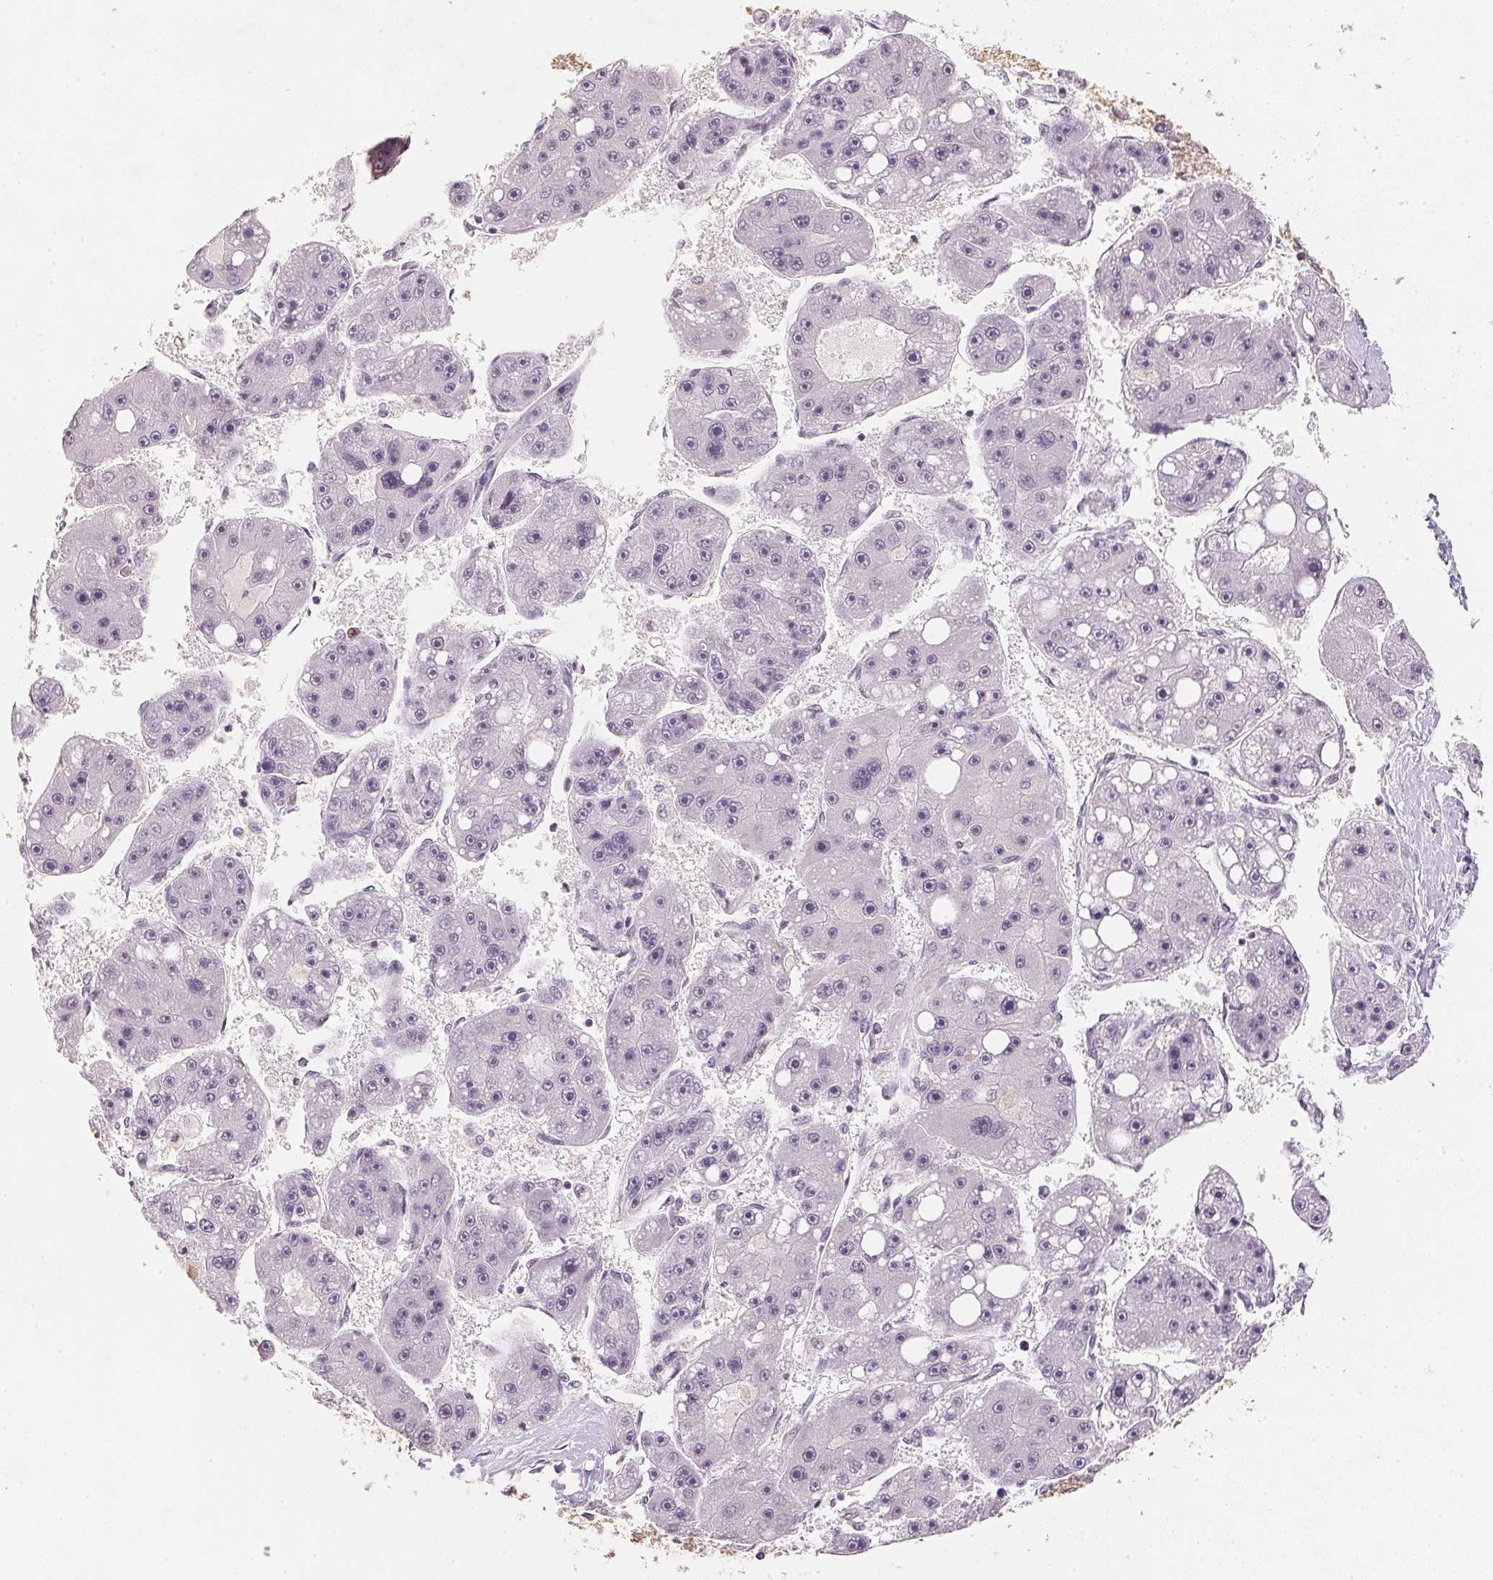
{"staining": {"intensity": "negative", "quantity": "none", "location": "none"}, "tissue": "liver cancer", "cell_type": "Tumor cells", "image_type": "cancer", "snomed": [{"axis": "morphology", "description": "Carcinoma, Hepatocellular, NOS"}, {"axis": "topography", "description": "Liver"}], "caption": "Histopathology image shows no protein staining in tumor cells of liver cancer (hepatocellular carcinoma) tissue.", "gene": "SMTN", "patient": {"sex": "female", "age": 61}}